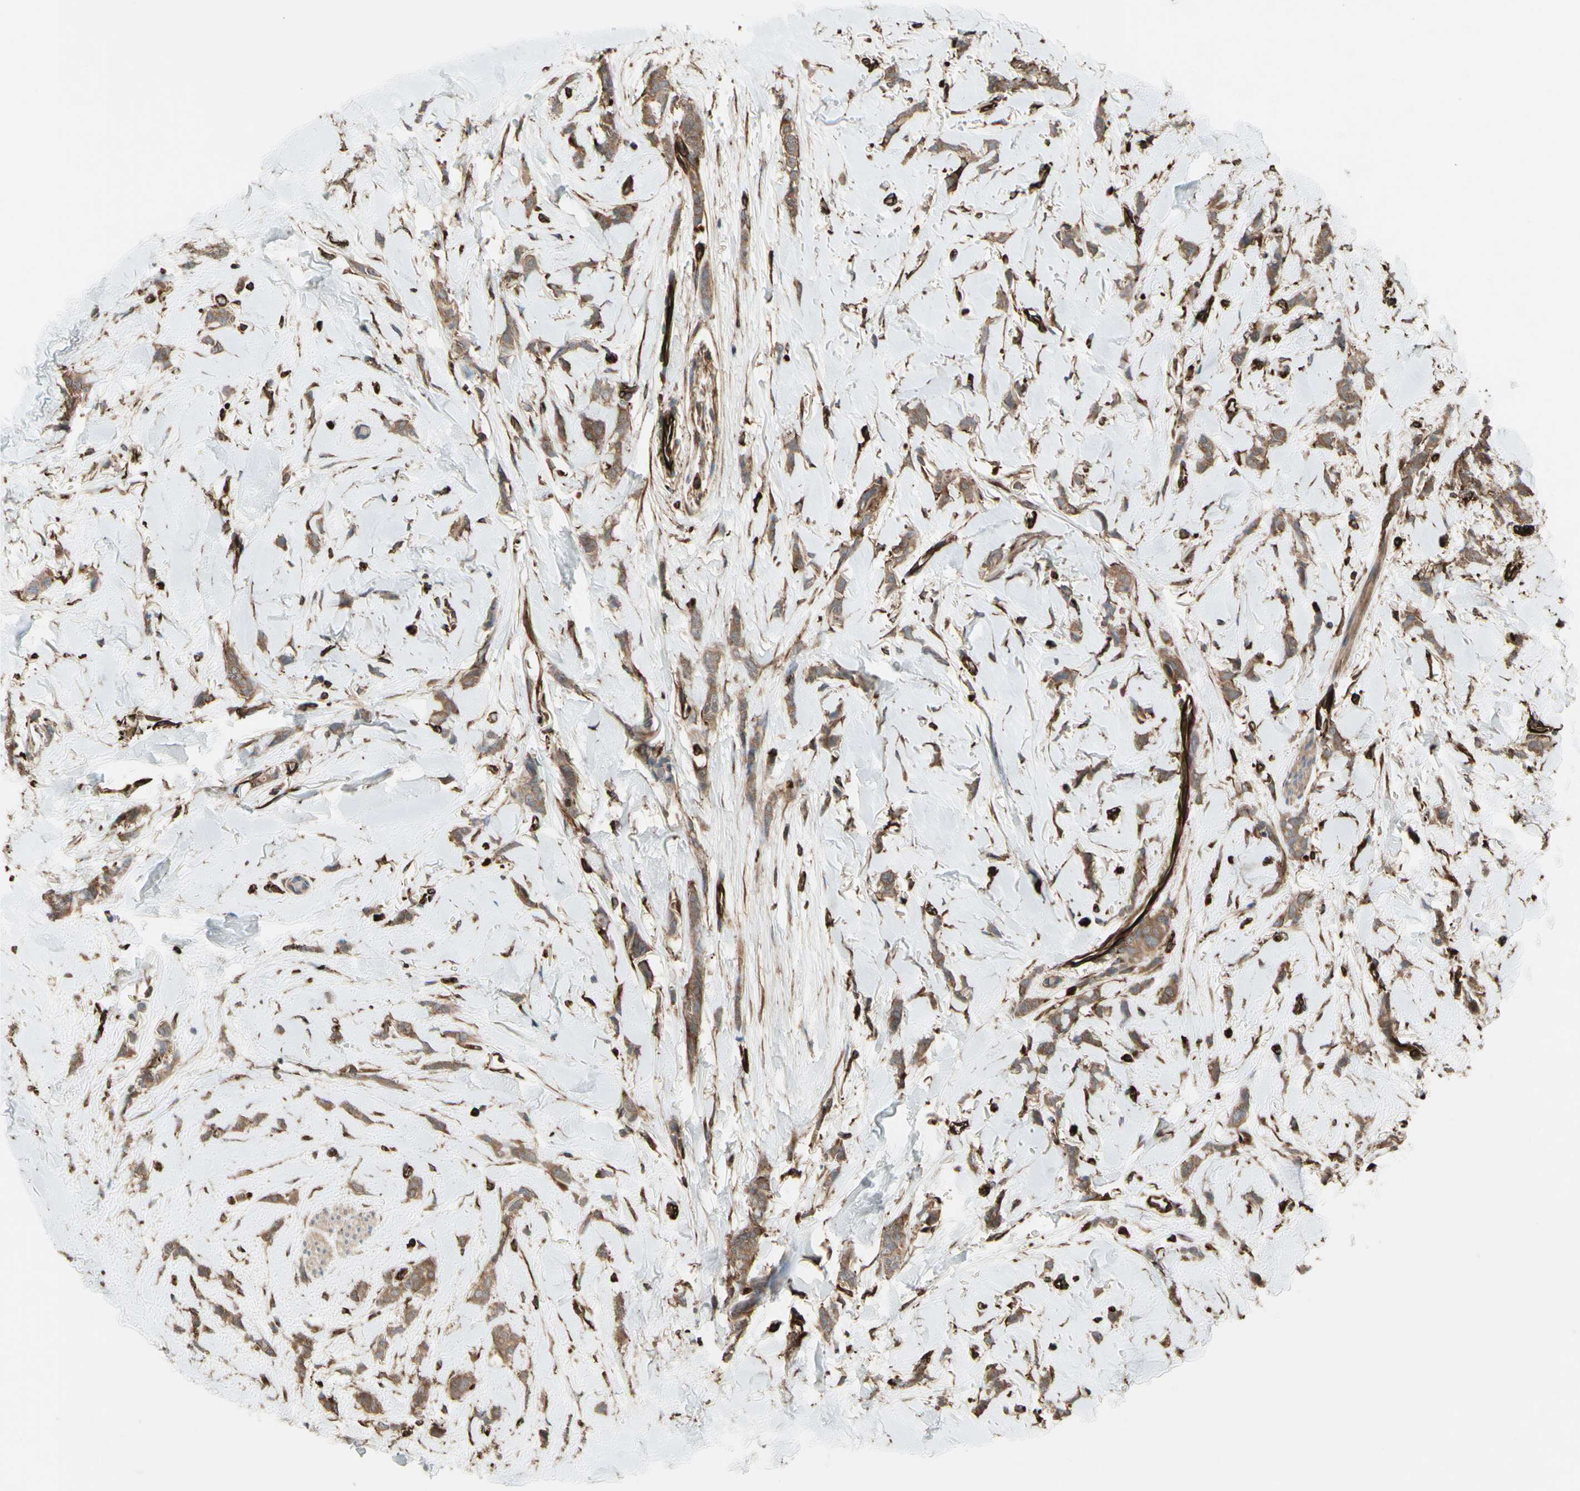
{"staining": {"intensity": "moderate", "quantity": ">75%", "location": "cytoplasmic/membranous"}, "tissue": "breast cancer", "cell_type": "Tumor cells", "image_type": "cancer", "snomed": [{"axis": "morphology", "description": "Lobular carcinoma"}, {"axis": "topography", "description": "Skin"}, {"axis": "topography", "description": "Breast"}], "caption": "Immunohistochemistry photomicrograph of human lobular carcinoma (breast) stained for a protein (brown), which displays medium levels of moderate cytoplasmic/membranous positivity in about >75% of tumor cells.", "gene": "TRAF2", "patient": {"sex": "female", "age": 46}}